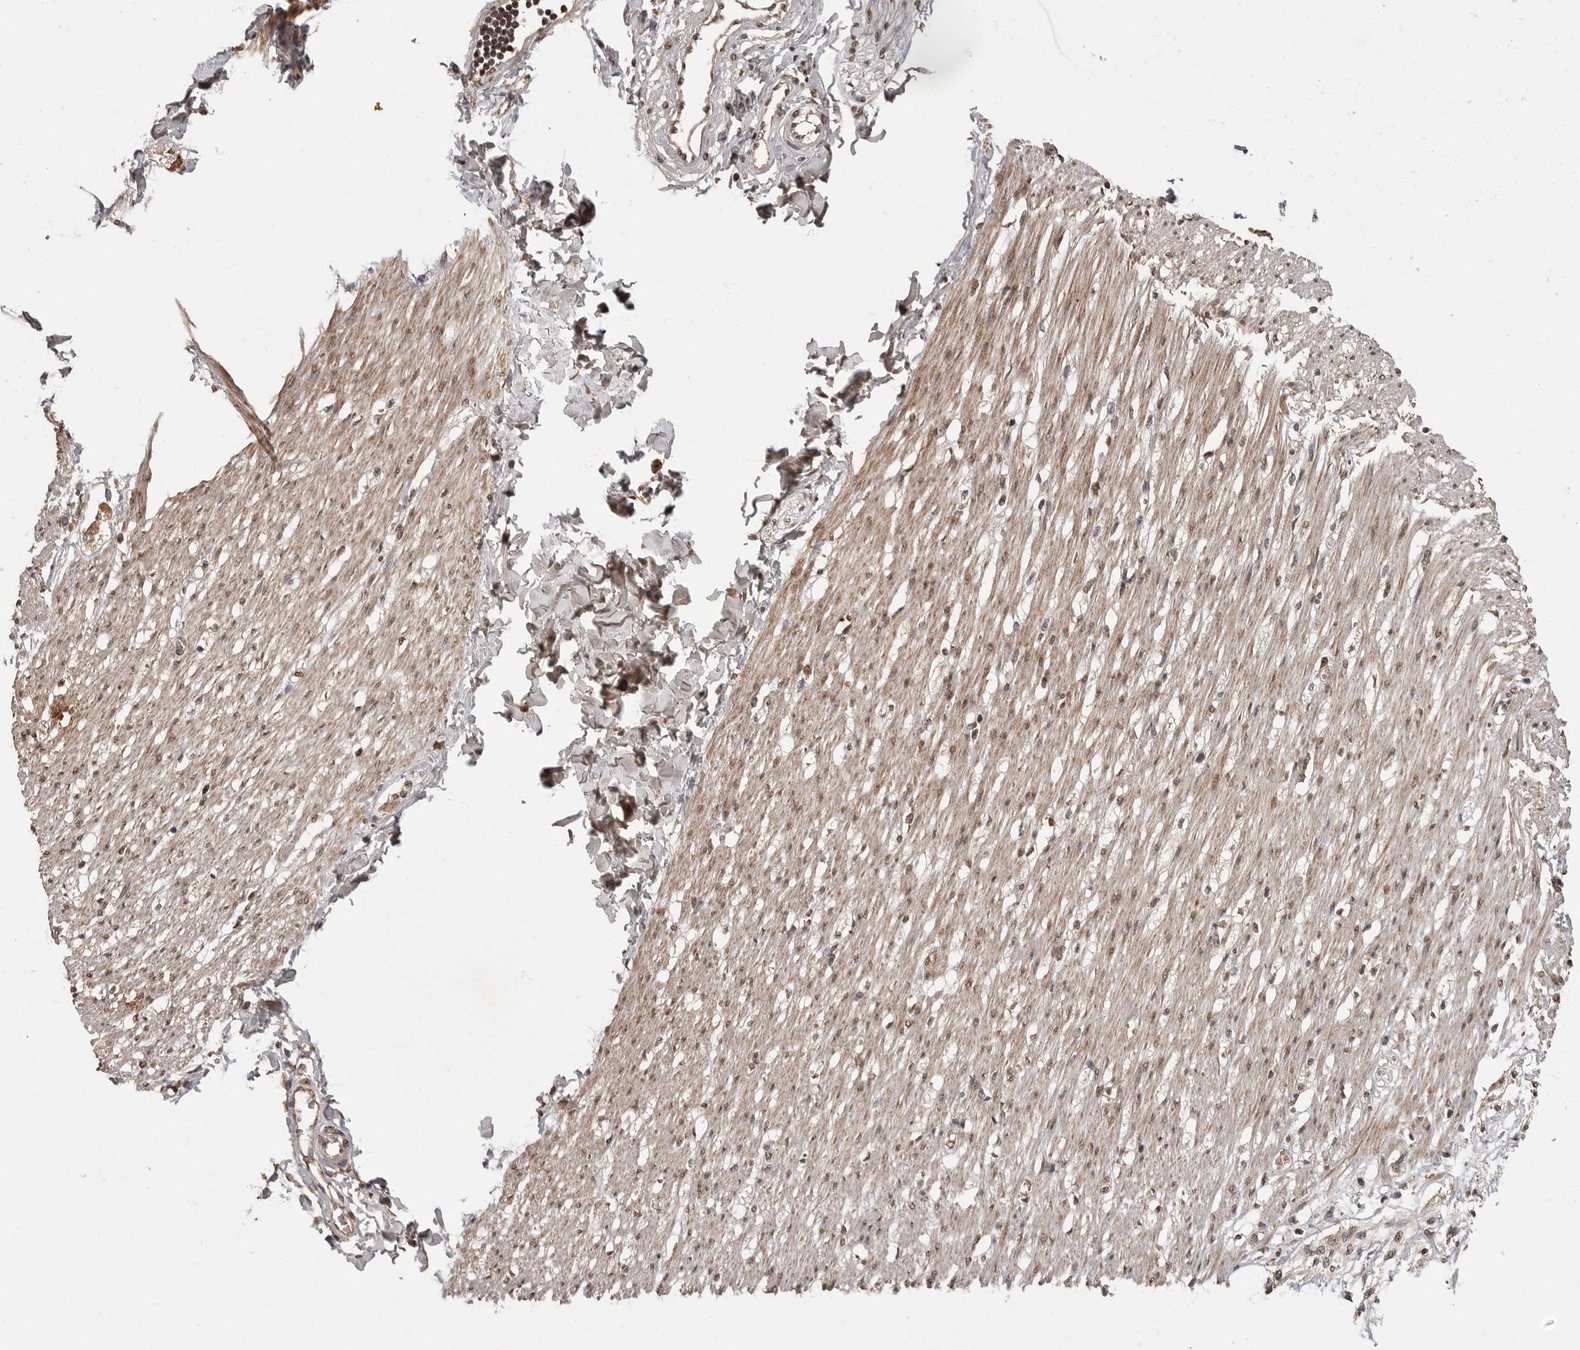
{"staining": {"intensity": "moderate", "quantity": ">75%", "location": "cytoplasmic/membranous,nuclear"}, "tissue": "smooth muscle", "cell_type": "Smooth muscle cells", "image_type": "normal", "snomed": [{"axis": "morphology", "description": "Normal tissue, NOS"}, {"axis": "morphology", "description": "Adenocarcinoma, NOS"}, {"axis": "topography", "description": "Colon"}, {"axis": "topography", "description": "Peripheral nerve tissue"}], "caption": "An immunohistochemistry histopathology image of normal tissue is shown. Protein staining in brown labels moderate cytoplasmic/membranous,nuclear positivity in smooth muscle within smooth muscle cells. (brown staining indicates protein expression, while blue staining denotes nuclei).", "gene": "MAFG", "patient": {"sex": "male", "age": 14}}